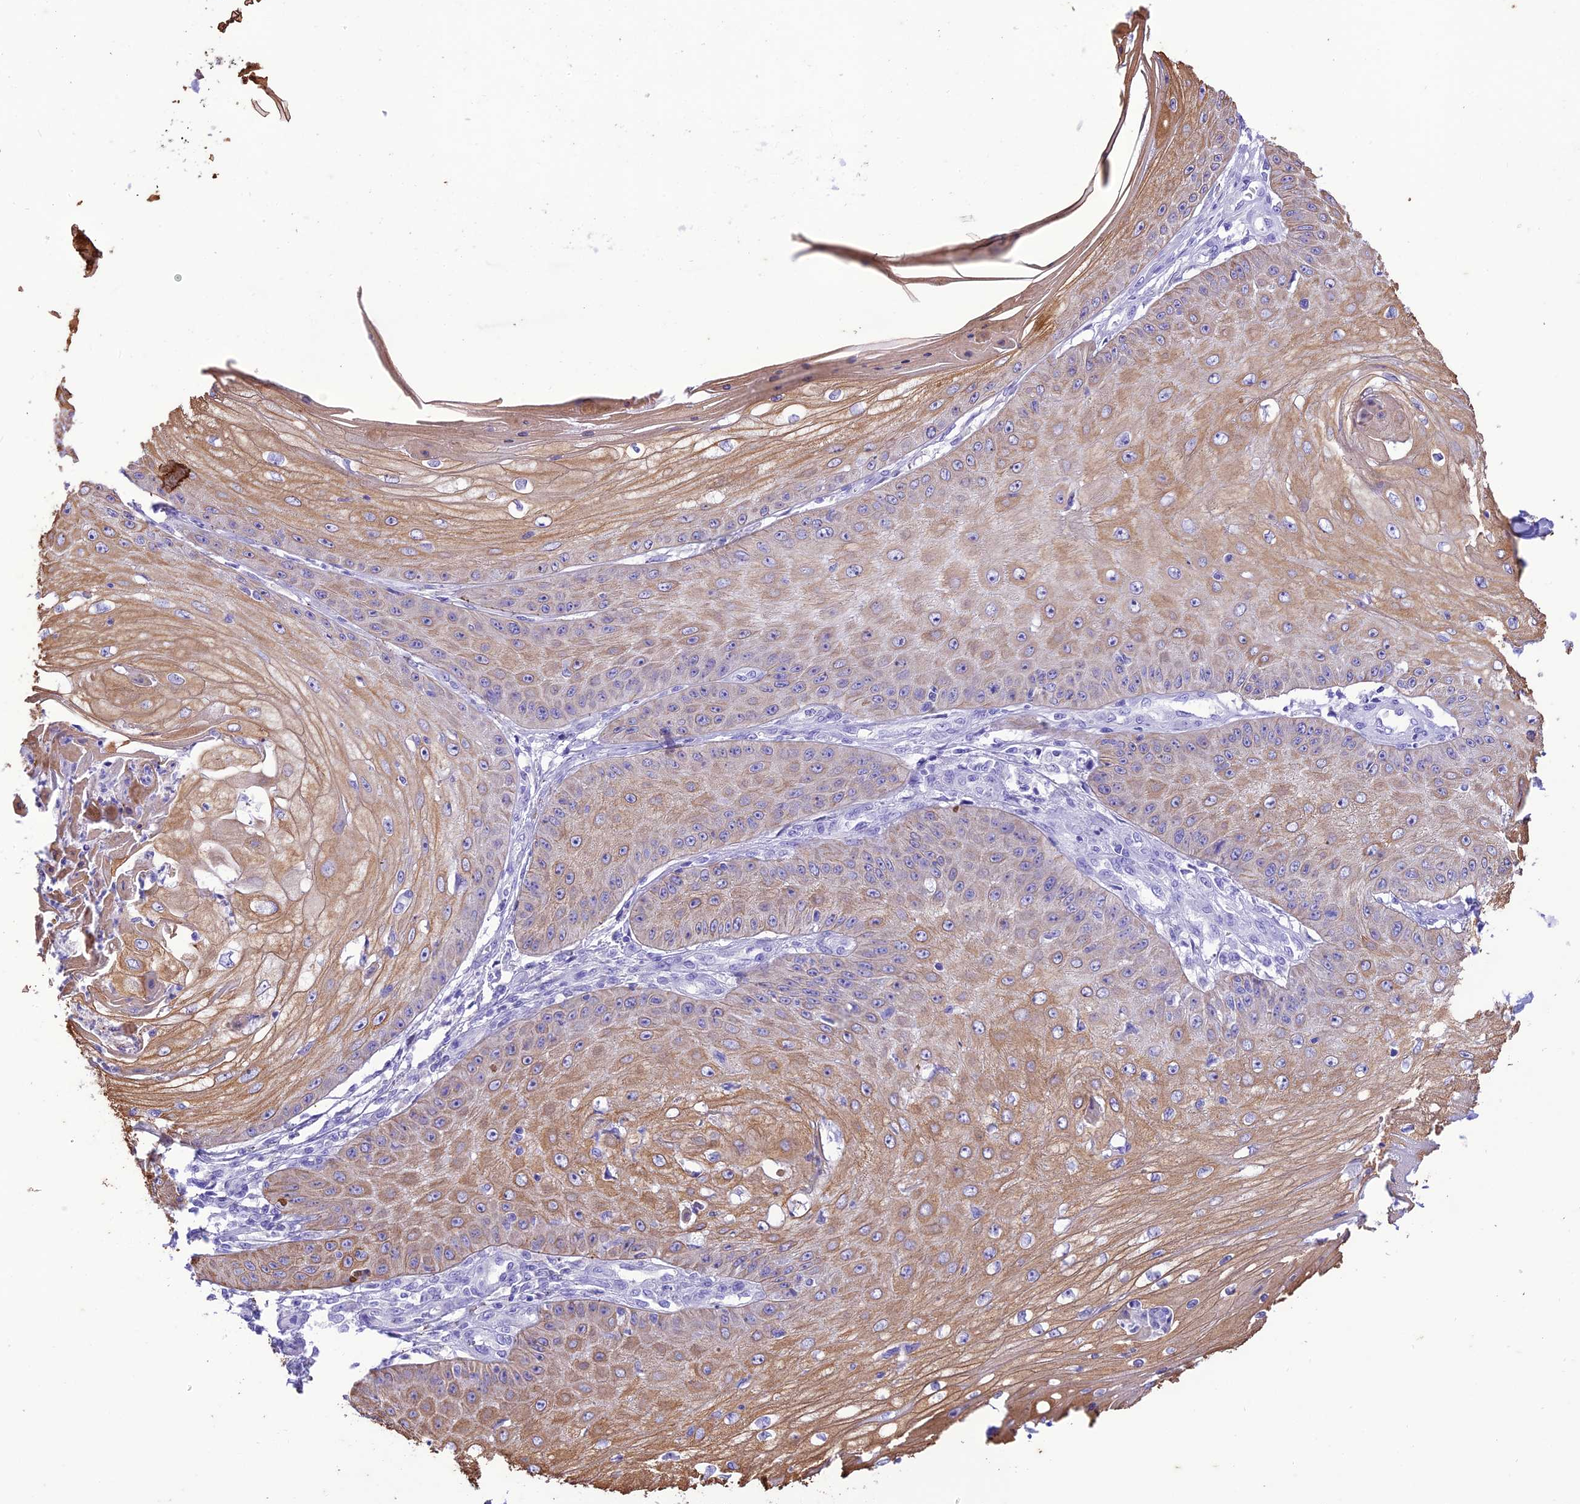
{"staining": {"intensity": "moderate", "quantity": "25%-75%", "location": "cytoplasmic/membranous"}, "tissue": "skin cancer", "cell_type": "Tumor cells", "image_type": "cancer", "snomed": [{"axis": "morphology", "description": "Squamous cell carcinoma, NOS"}, {"axis": "topography", "description": "Skin"}], "caption": "Immunohistochemical staining of human skin squamous cell carcinoma reveals medium levels of moderate cytoplasmic/membranous expression in approximately 25%-75% of tumor cells.", "gene": "VPS52", "patient": {"sex": "male", "age": 70}}